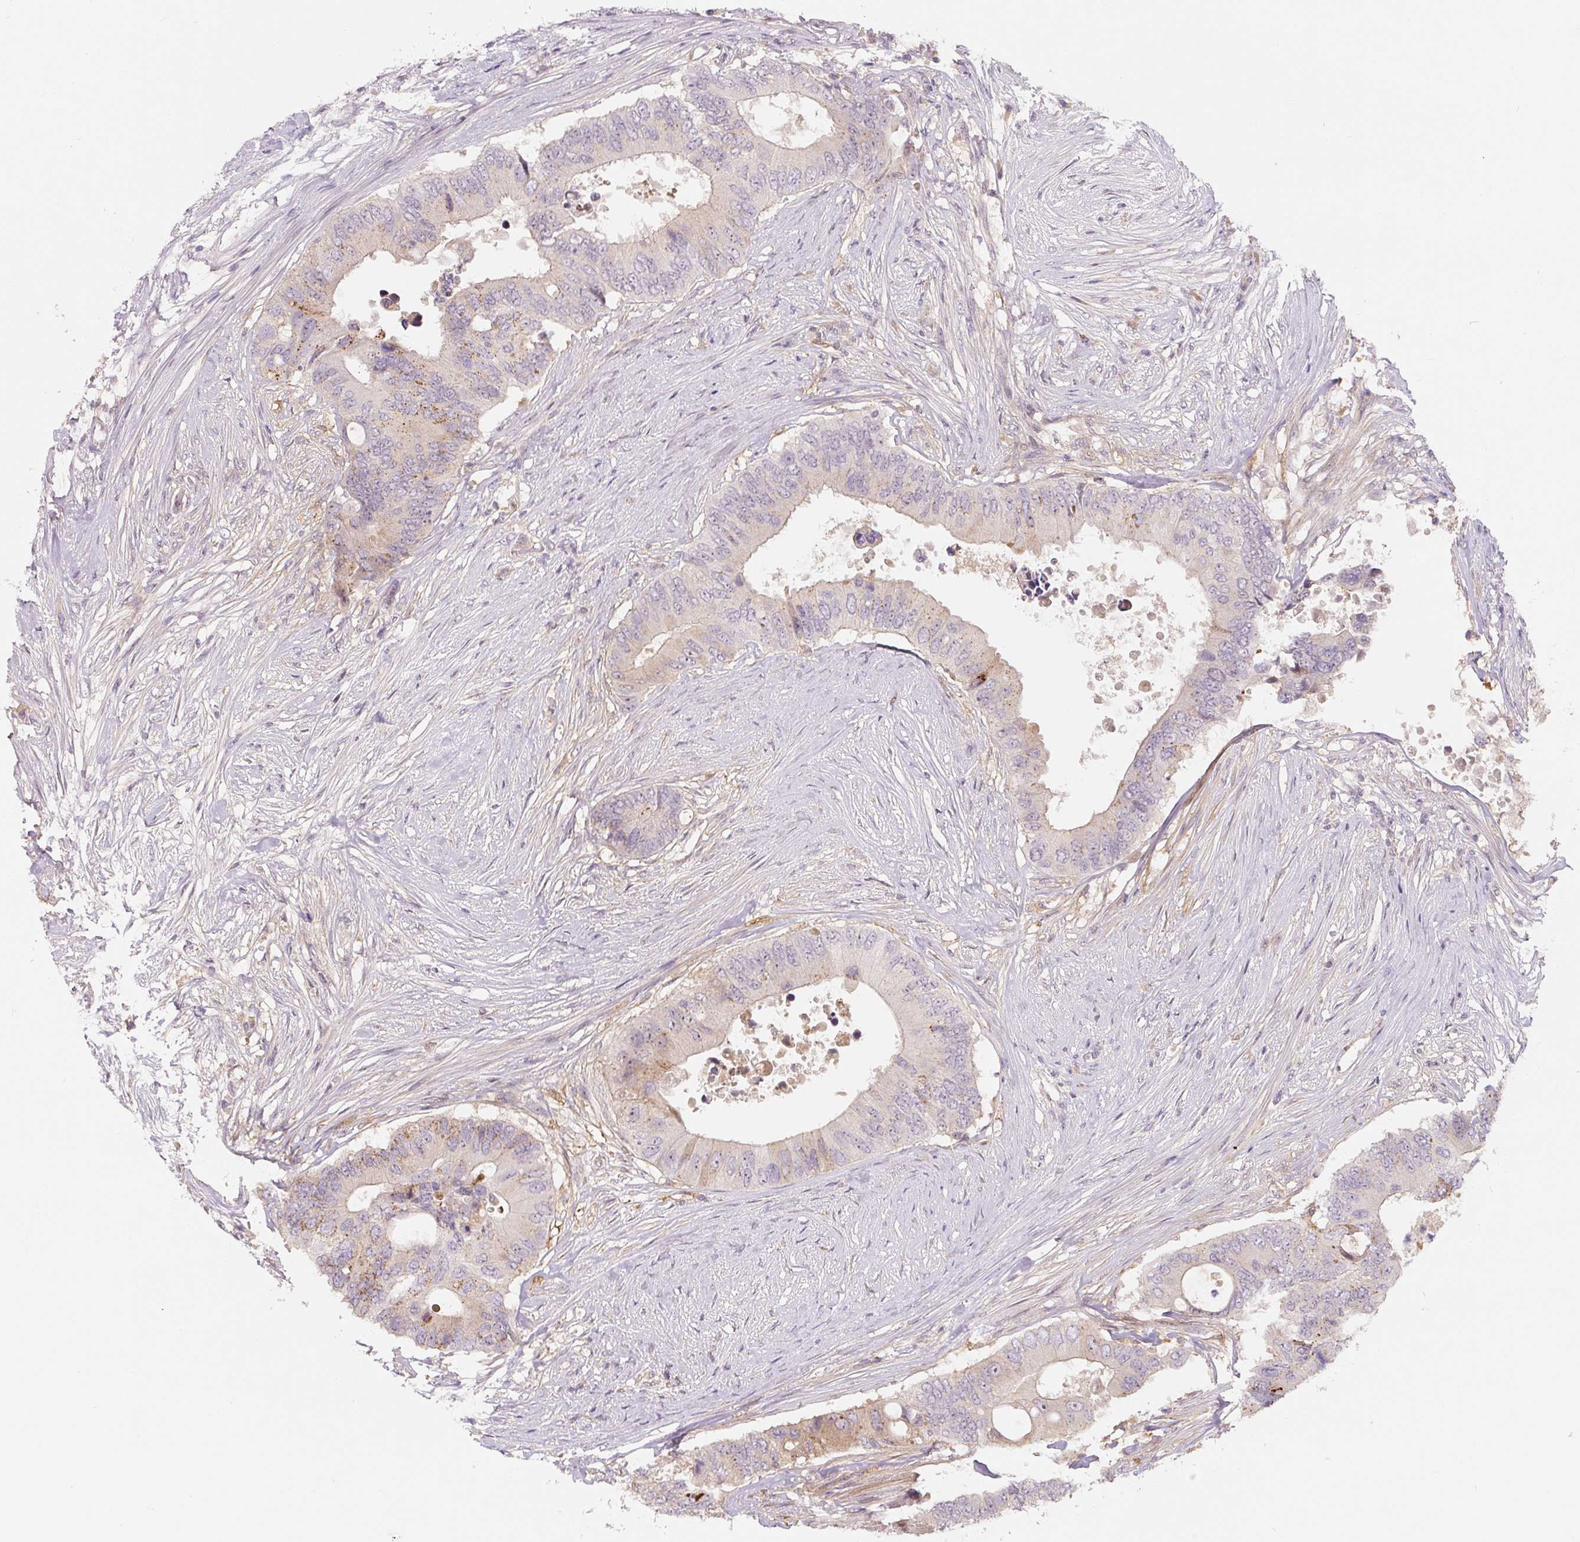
{"staining": {"intensity": "moderate", "quantity": "<25%", "location": "cytoplasmic/membranous"}, "tissue": "colorectal cancer", "cell_type": "Tumor cells", "image_type": "cancer", "snomed": [{"axis": "morphology", "description": "Adenocarcinoma, NOS"}, {"axis": "topography", "description": "Colon"}], "caption": "A brown stain highlights moderate cytoplasmic/membranous expression of a protein in human colorectal cancer (adenocarcinoma) tumor cells. (DAB (3,3'-diaminobenzidine) = brown stain, brightfield microscopy at high magnification).", "gene": "PWWP3B", "patient": {"sex": "male", "age": 71}}